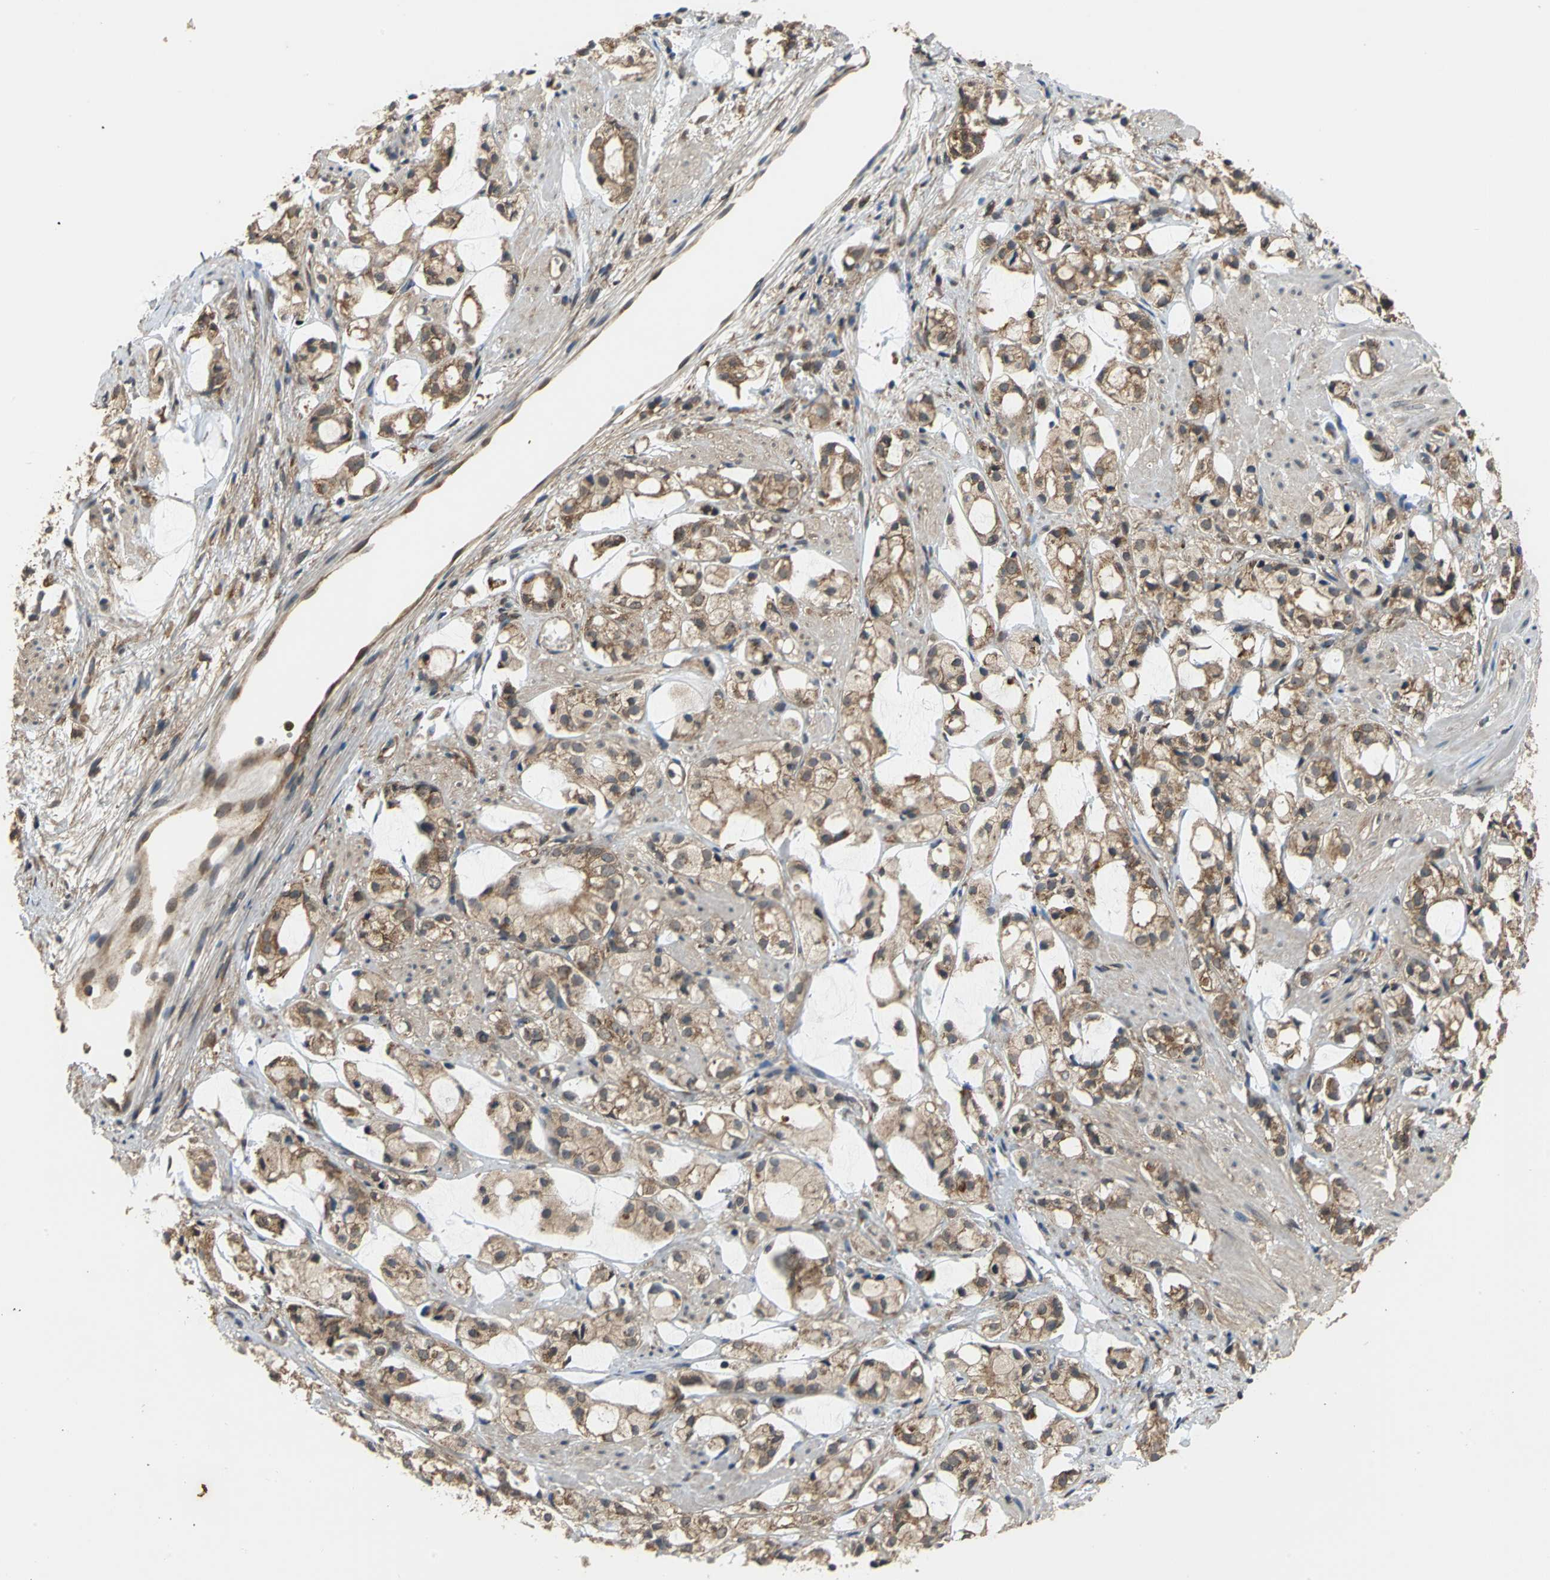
{"staining": {"intensity": "moderate", "quantity": ">75%", "location": "cytoplasmic/membranous"}, "tissue": "prostate cancer", "cell_type": "Tumor cells", "image_type": "cancer", "snomed": [{"axis": "morphology", "description": "Adenocarcinoma, High grade"}, {"axis": "topography", "description": "Prostate"}], "caption": "Protein analysis of prostate high-grade adenocarcinoma tissue demonstrates moderate cytoplasmic/membranous expression in approximately >75% of tumor cells.", "gene": "NFKBIE", "patient": {"sex": "male", "age": 85}}